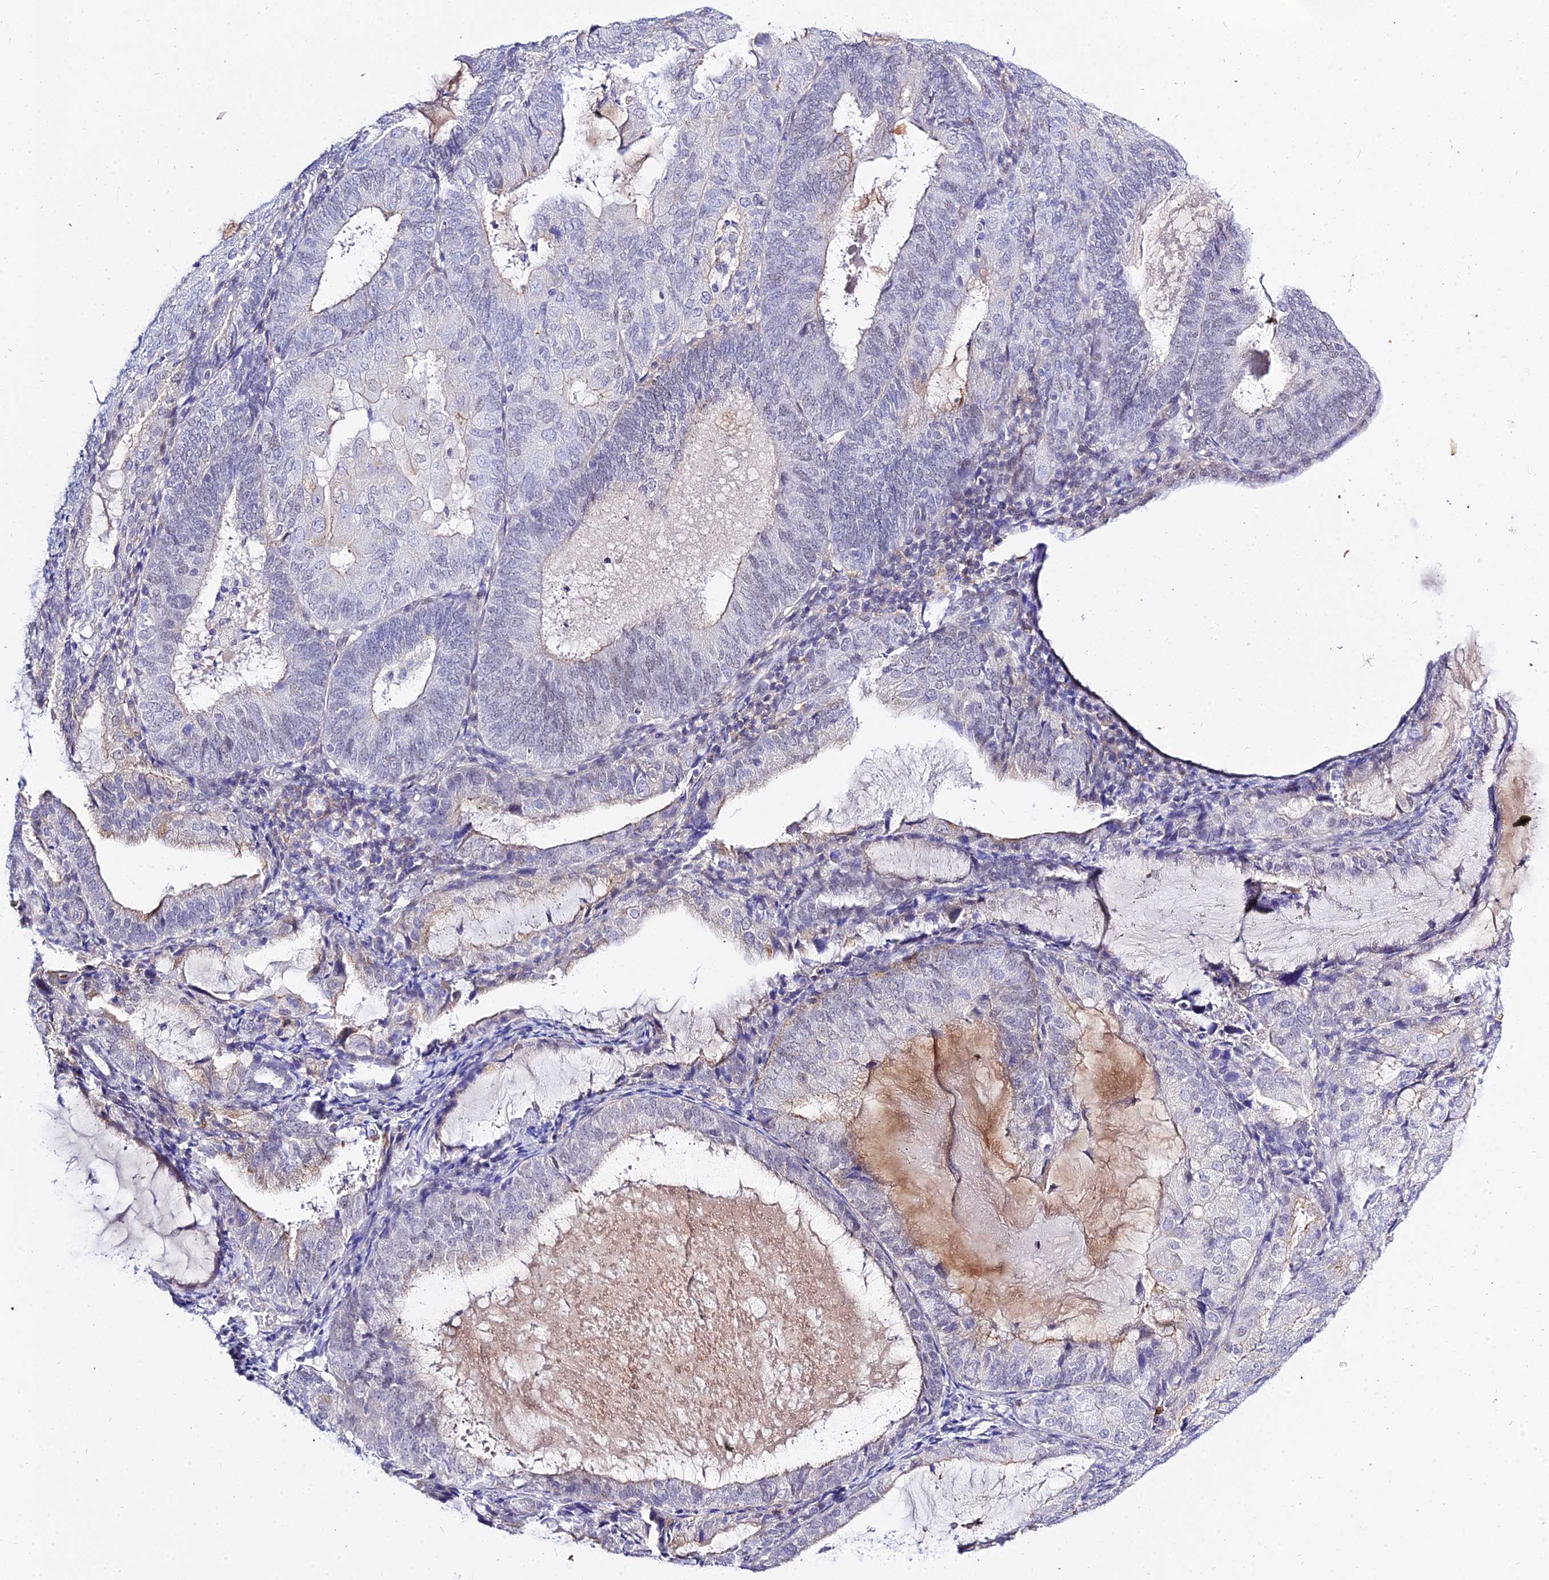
{"staining": {"intensity": "negative", "quantity": "none", "location": "none"}, "tissue": "endometrial cancer", "cell_type": "Tumor cells", "image_type": "cancer", "snomed": [{"axis": "morphology", "description": "Adenocarcinoma, NOS"}, {"axis": "topography", "description": "Endometrium"}], "caption": "This is an IHC micrograph of human endometrial adenocarcinoma. There is no expression in tumor cells.", "gene": "ZNF628", "patient": {"sex": "female", "age": 81}}